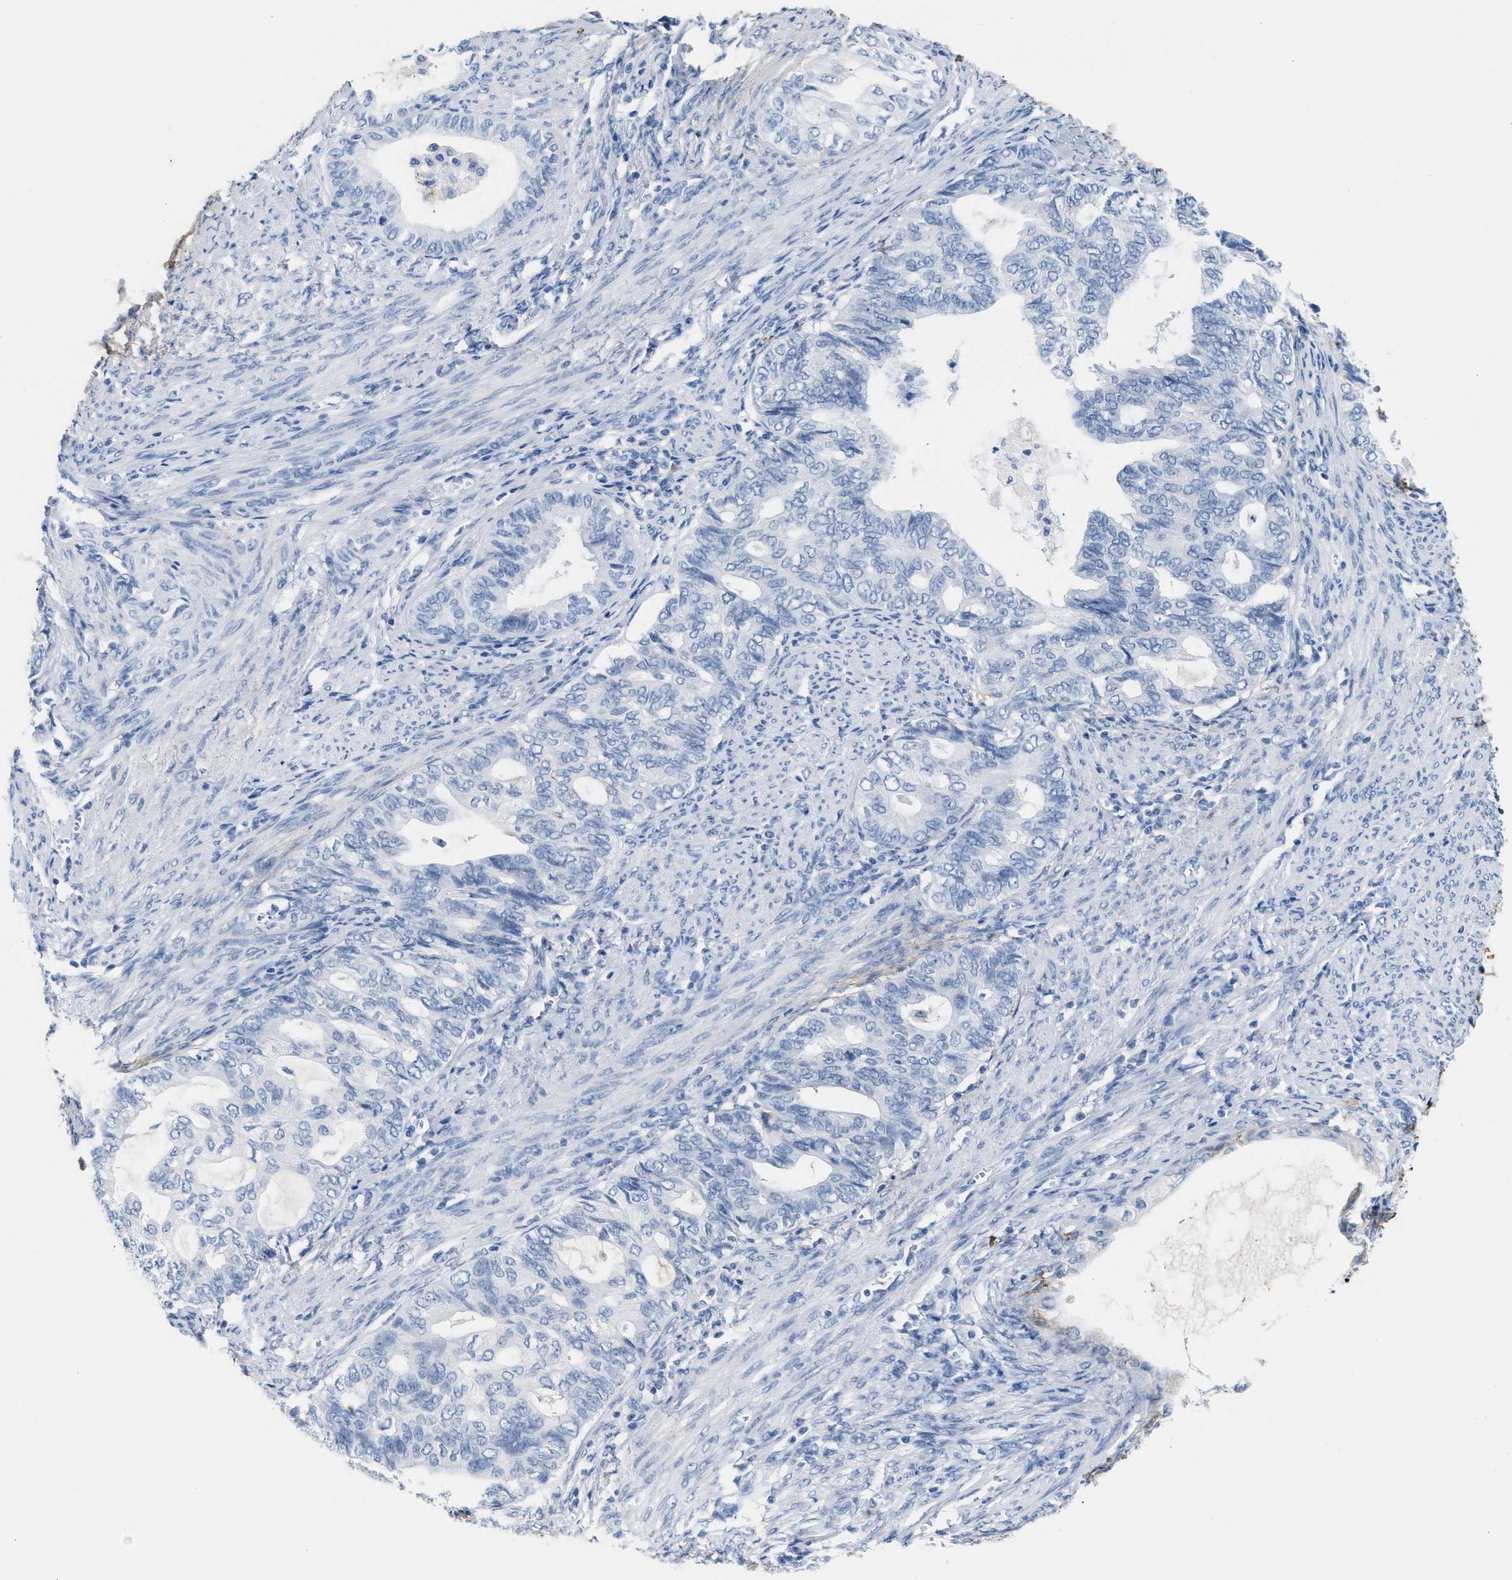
{"staining": {"intensity": "negative", "quantity": "none", "location": "none"}, "tissue": "endometrial cancer", "cell_type": "Tumor cells", "image_type": "cancer", "snomed": [{"axis": "morphology", "description": "Adenocarcinoma, NOS"}, {"axis": "topography", "description": "Endometrium"}], "caption": "The image reveals no staining of tumor cells in endometrial cancer (adenocarcinoma).", "gene": "TNR", "patient": {"sex": "female", "age": 86}}